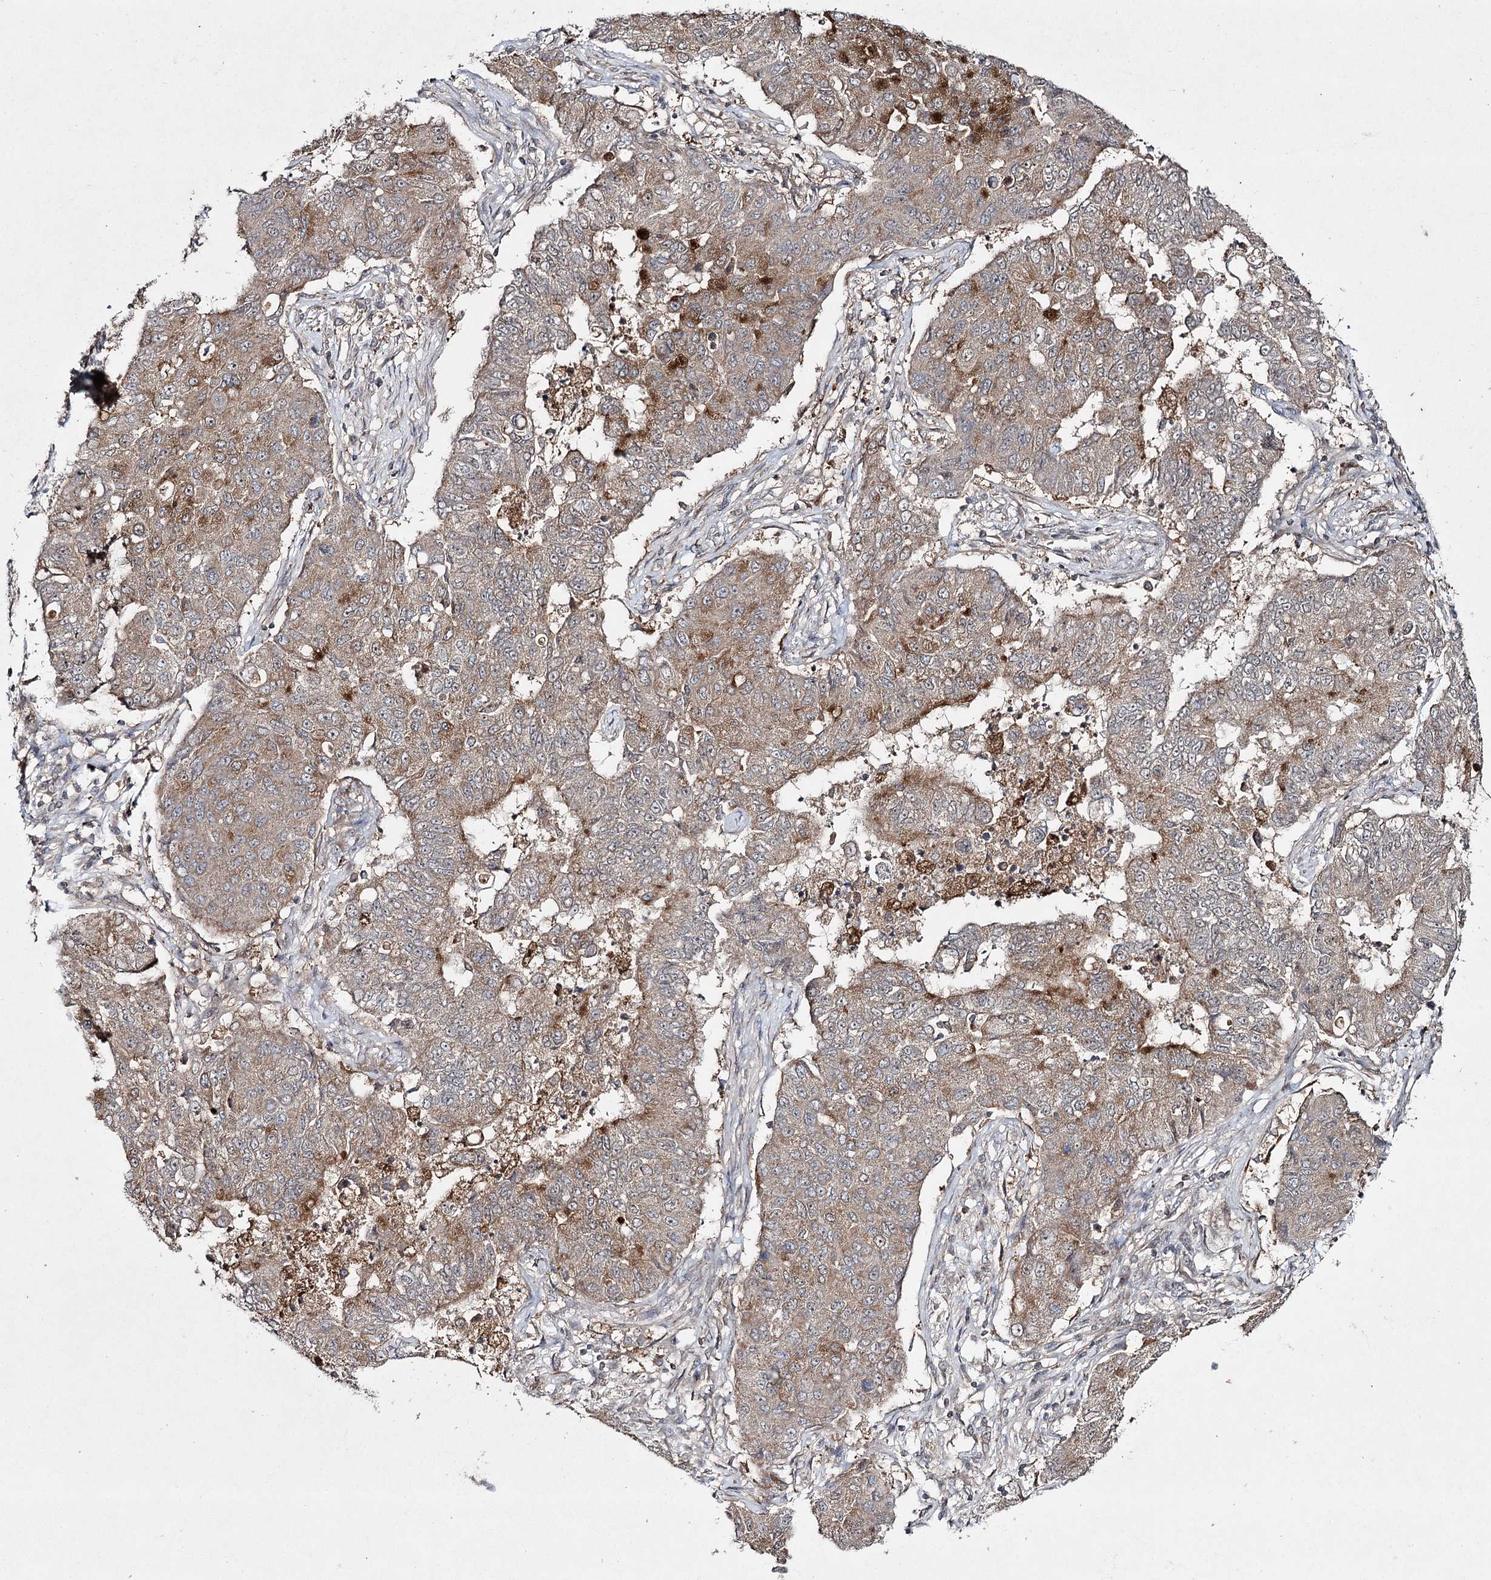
{"staining": {"intensity": "strong", "quantity": "25%-75%", "location": "cytoplasmic/membranous"}, "tissue": "lung cancer", "cell_type": "Tumor cells", "image_type": "cancer", "snomed": [{"axis": "morphology", "description": "Squamous cell carcinoma, NOS"}, {"axis": "topography", "description": "Lung"}], "caption": "Immunohistochemistry (DAB (3,3'-diaminobenzidine)) staining of human lung cancer (squamous cell carcinoma) shows strong cytoplasmic/membranous protein expression in approximately 25%-75% of tumor cells. The staining was performed using DAB, with brown indicating positive protein expression. Nuclei are stained blue with hematoxylin.", "gene": "WDR44", "patient": {"sex": "male", "age": 74}}